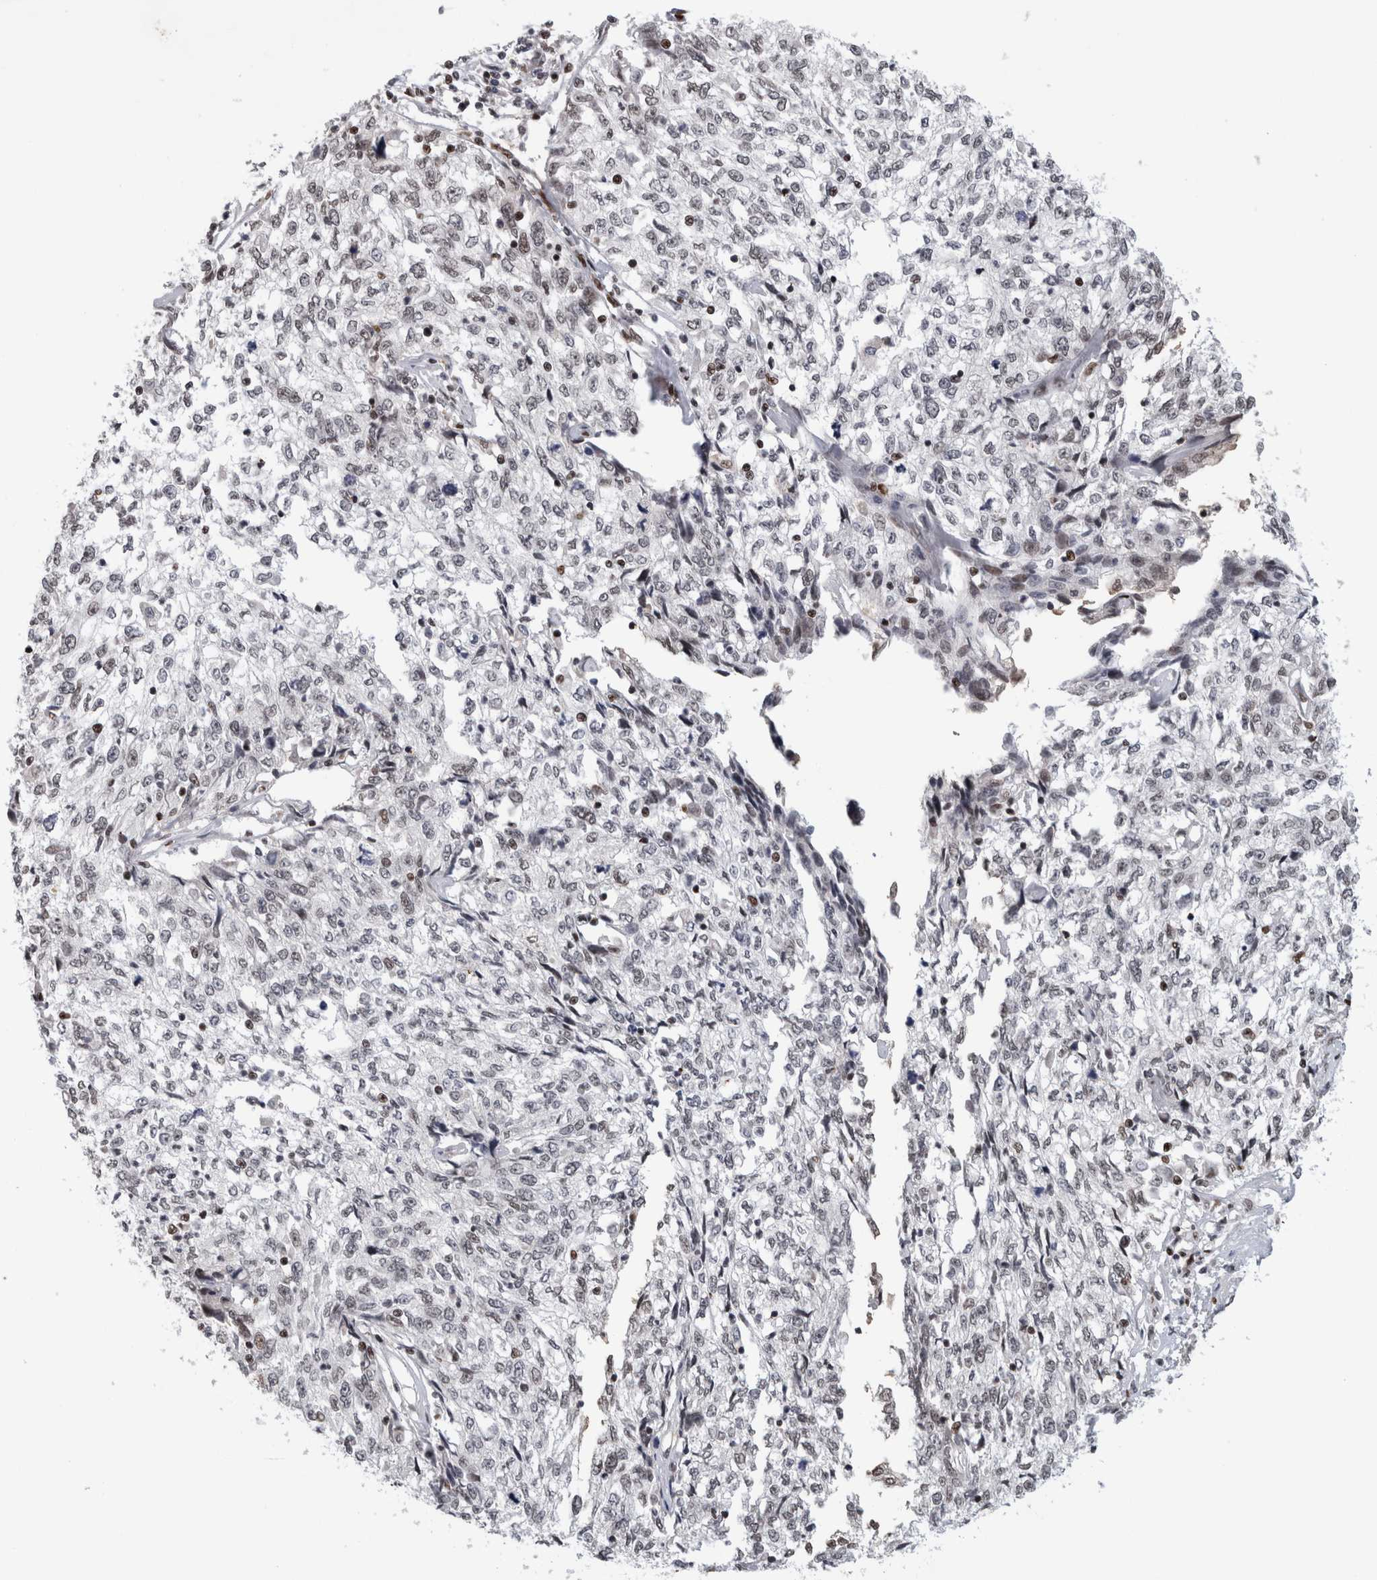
{"staining": {"intensity": "negative", "quantity": "none", "location": "none"}, "tissue": "cervical cancer", "cell_type": "Tumor cells", "image_type": "cancer", "snomed": [{"axis": "morphology", "description": "Squamous cell carcinoma, NOS"}, {"axis": "topography", "description": "Cervix"}], "caption": "There is no significant expression in tumor cells of squamous cell carcinoma (cervical).", "gene": "SRARP", "patient": {"sex": "female", "age": 57}}